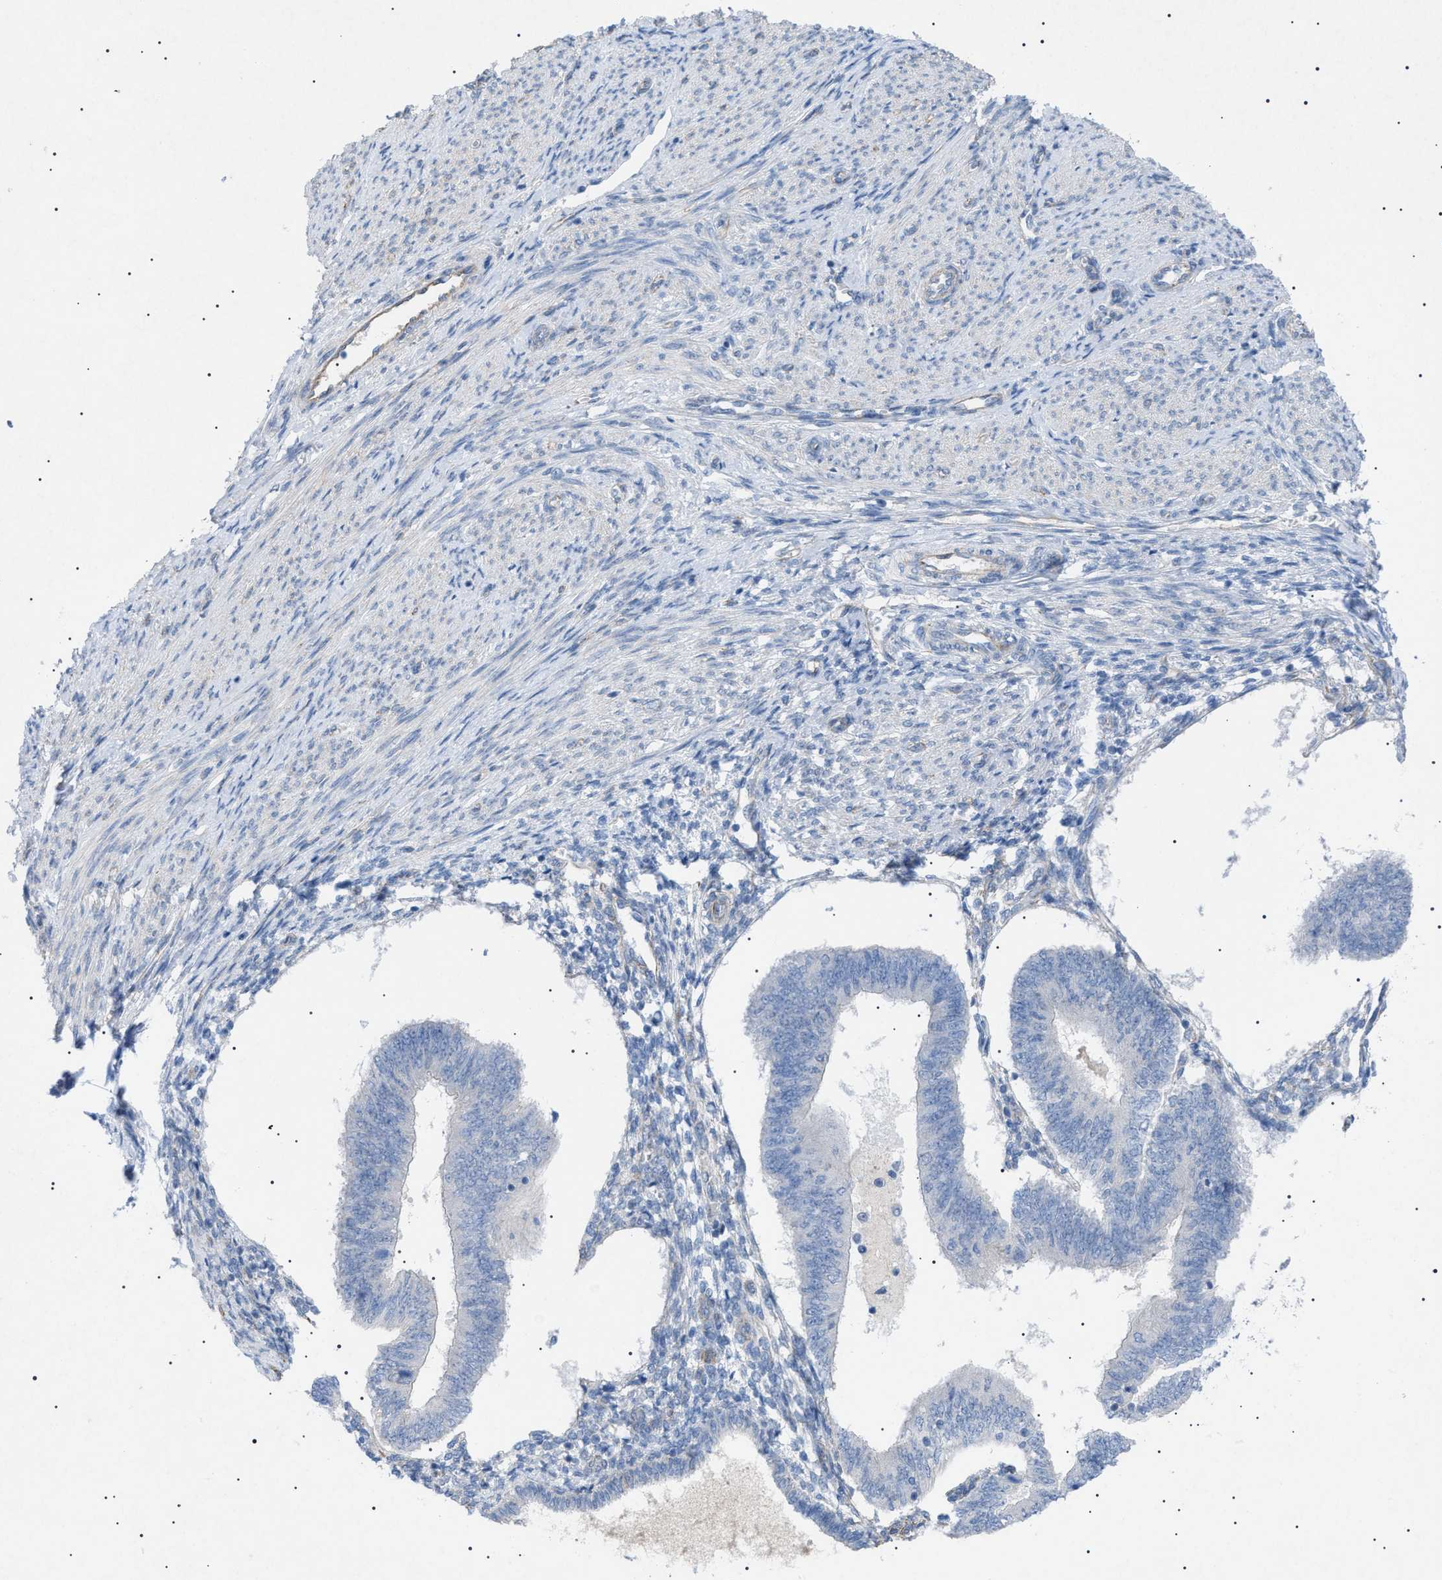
{"staining": {"intensity": "negative", "quantity": "none", "location": "none"}, "tissue": "endometrial cancer", "cell_type": "Tumor cells", "image_type": "cancer", "snomed": [{"axis": "morphology", "description": "Adenocarcinoma, NOS"}, {"axis": "topography", "description": "Endometrium"}], "caption": "An immunohistochemistry (IHC) image of adenocarcinoma (endometrial) is shown. There is no staining in tumor cells of adenocarcinoma (endometrial).", "gene": "ADAMTS1", "patient": {"sex": "female", "age": 58}}